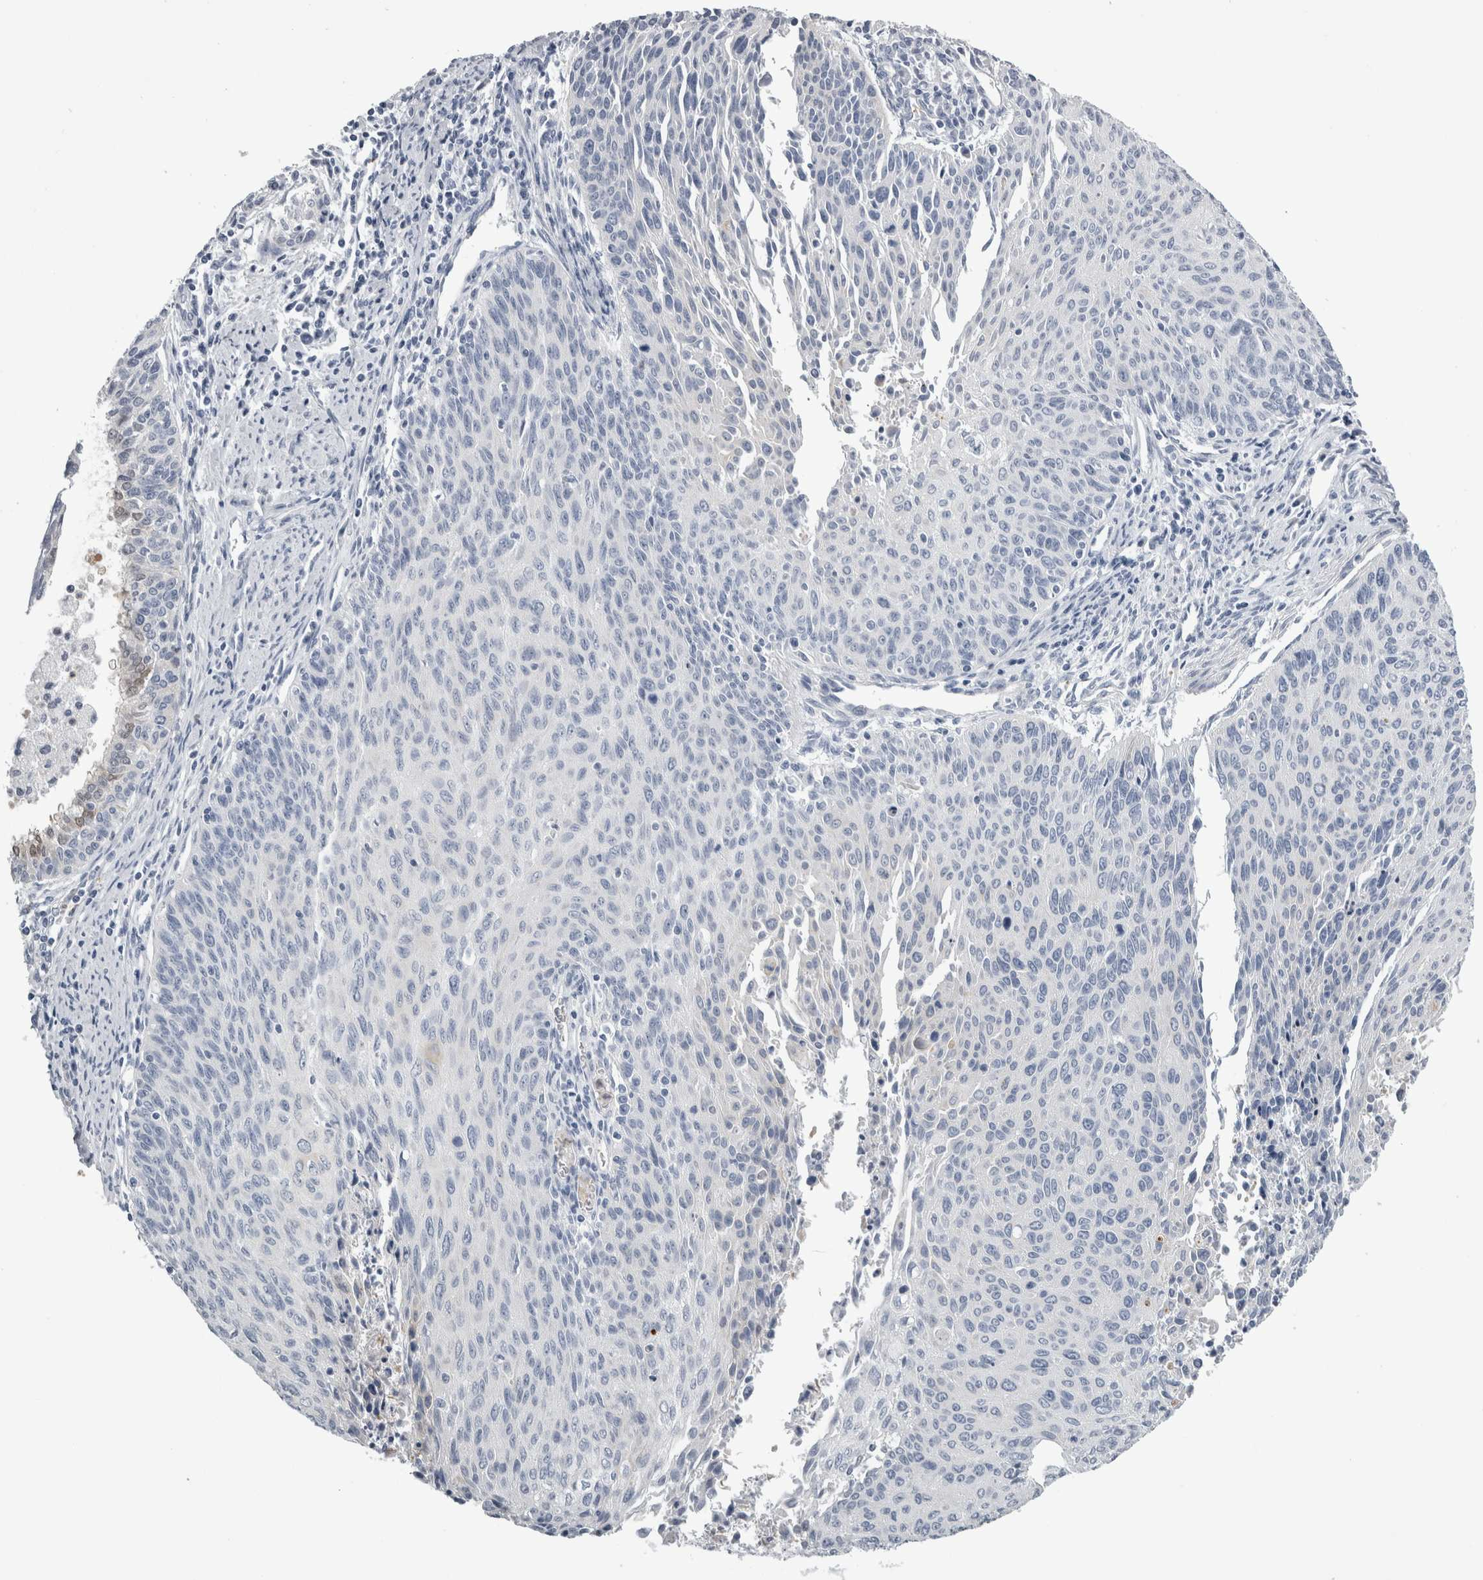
{"staining": {"intensity": "negative", "quantity": "none", "location": "none"}, "tissue": "cervical cancer", "cell_type": "Tumor cells", "image_type": "cancer", "snomed": [{"axis": "morphology", "description": "Squamous cell carcinoma, NOS"}, {"axis": "topography", "description": "Cervix"}], "caption": "Immunohistochemistry (IHC) micrograph of human cervical cancer stained for a protein (brown), which reveals no expression in tumor cells.", "gene": "ALDH8A1", "patient": {"sex": "female", "age": 55}}